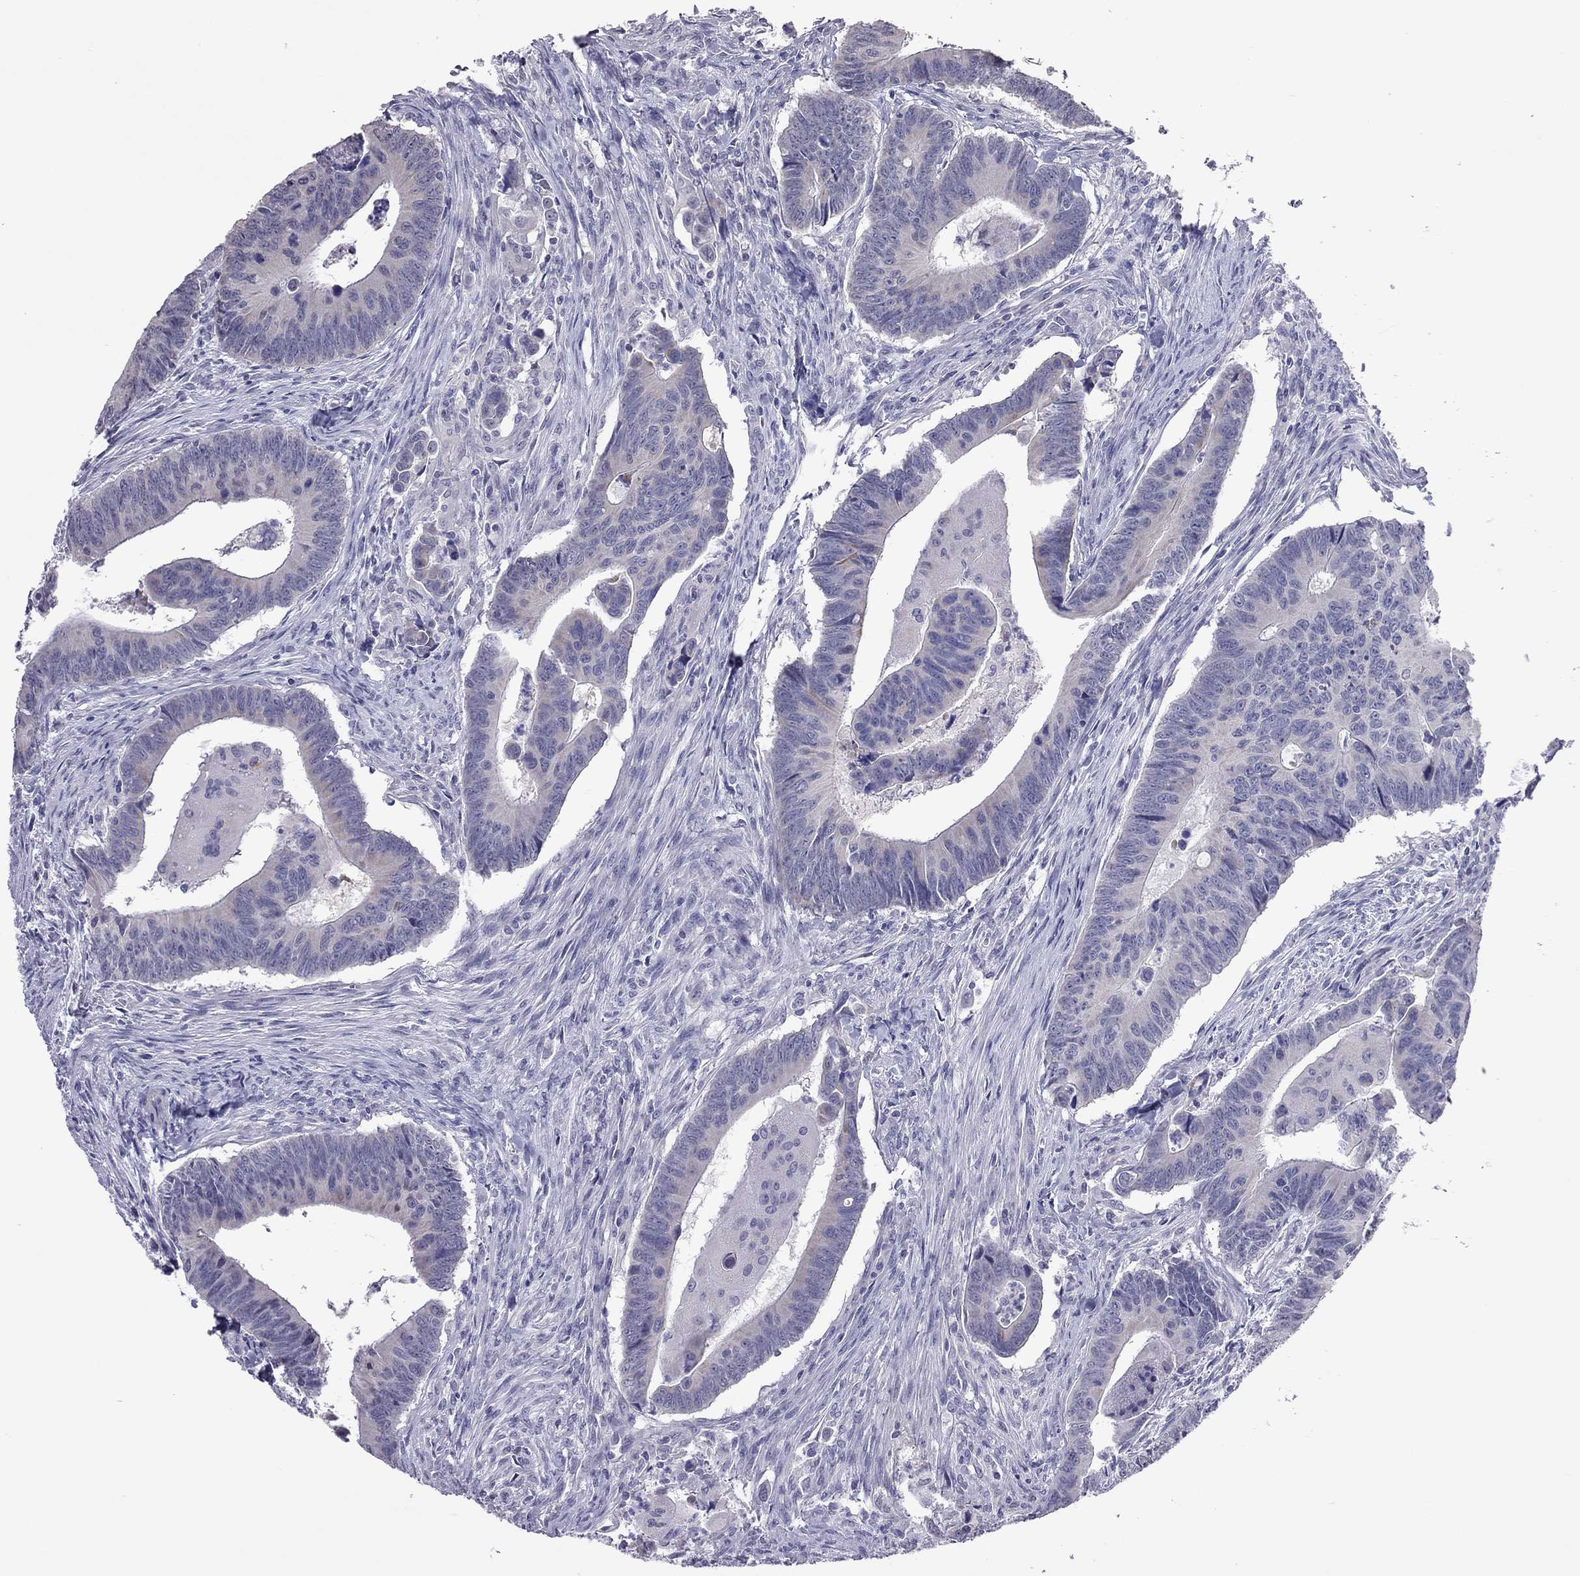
{"staining": {"intensity": "negative", "quantity": "none", "location": "none"}, "tissue": "colorectal cancer", "cell_type": "Tumor cells", "image_type": "cancer", "snomed": [{"axis": "morphology", "description": "Adenocarcinoma, NOS"}, {"axis": "topography", "description": "Rectum"}], "caption": "There is no significant expression in tumor cells of colorectal adenocarcinoma.", "gene": "PPP1R3A", "patient": {"sex": "male", "age": 67}}